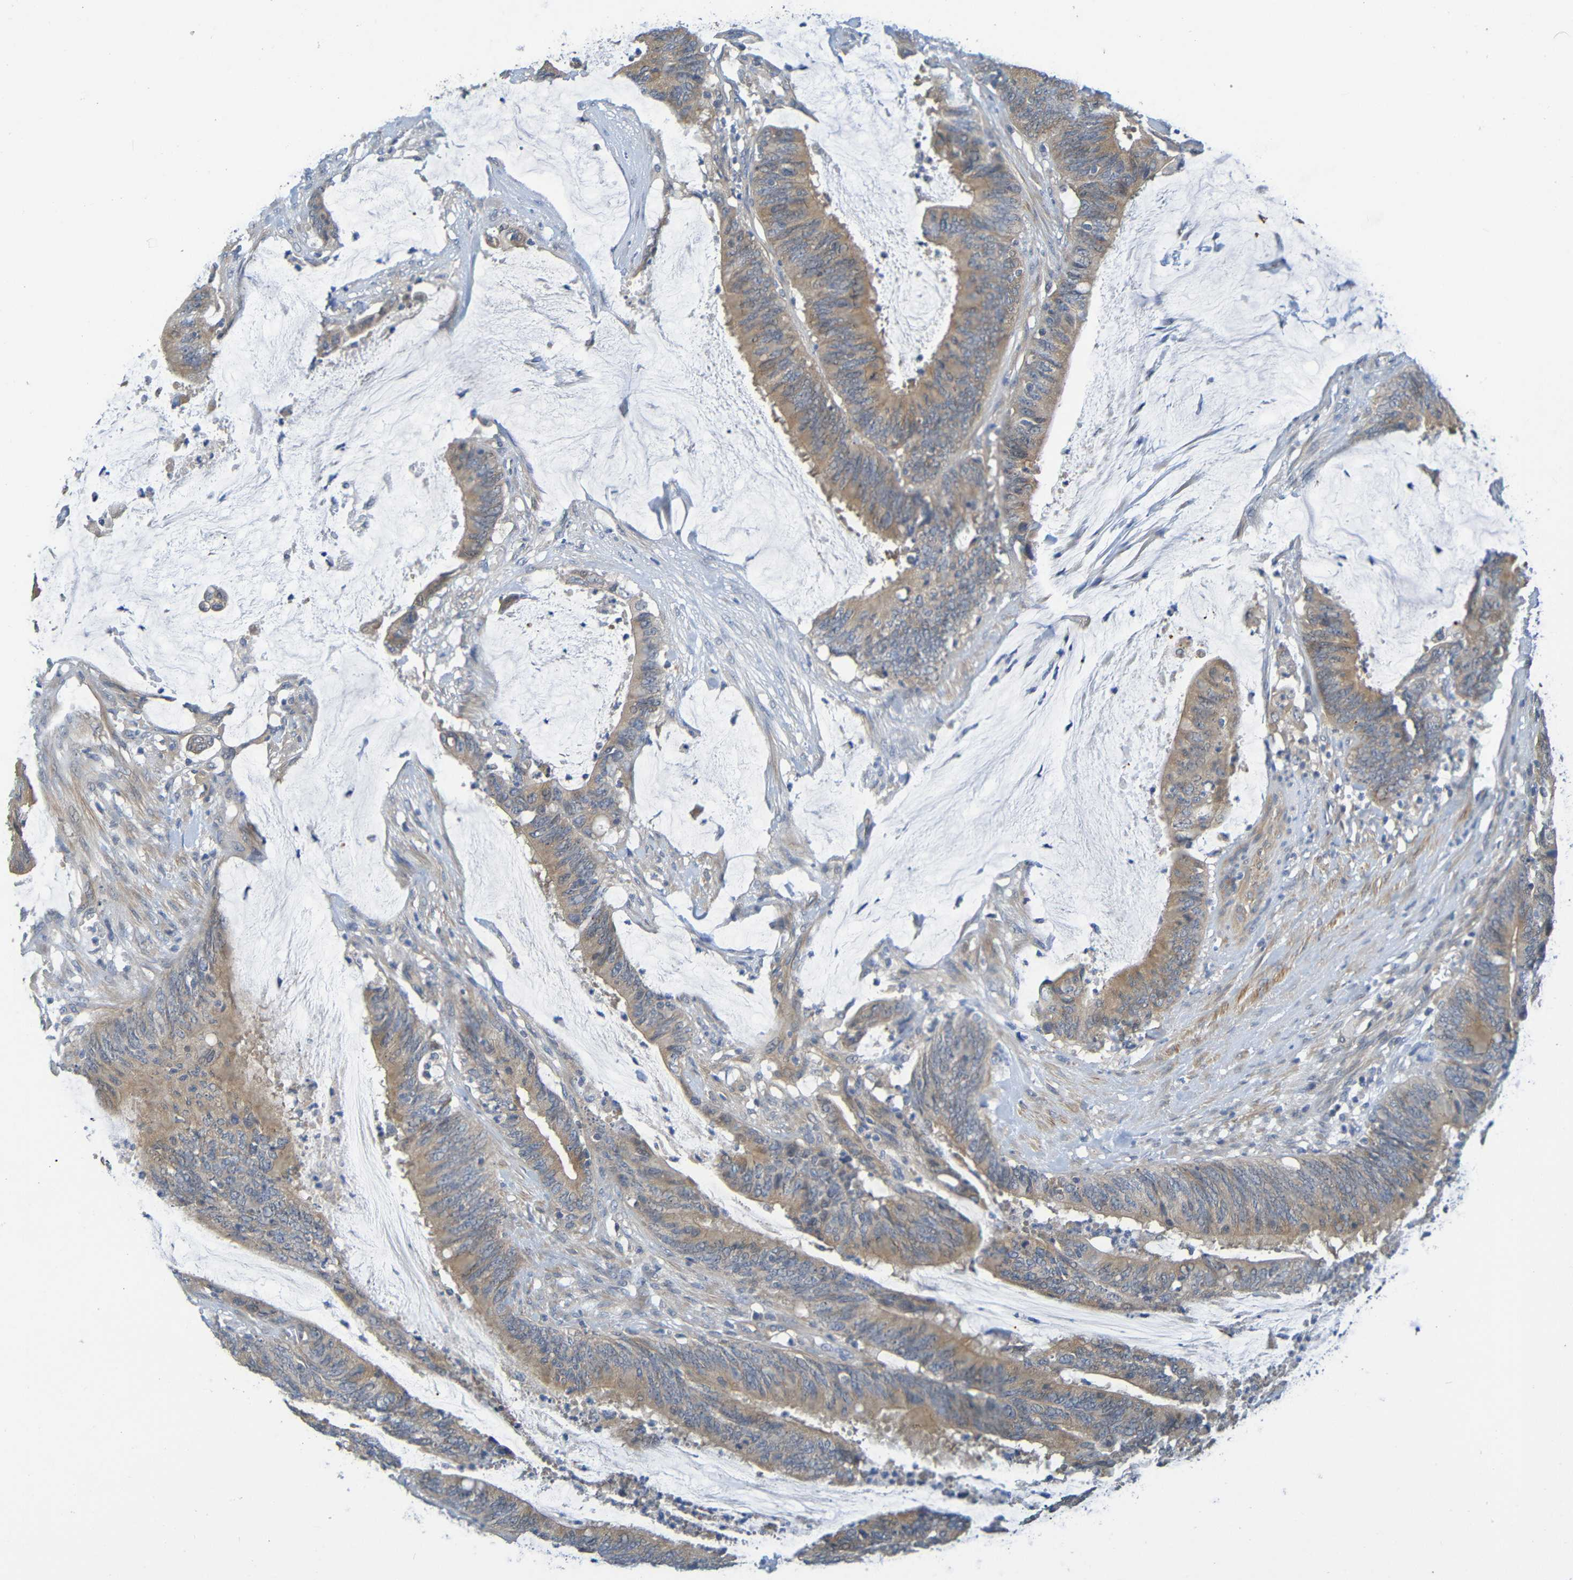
{"staining": {"intensity": "moderate", "quantity": ">75%", "location": "cytoplasmic/membranous"}, "tissue": "colorectal cancer", "cell_type": "Tumor cells", "image_type": "cancer", "snomed": [{"axis": "morphology", "description": "Adenocarcinoma, NOS"}, {"axis": "topography", "description": "Rectum"}], "caption": "Tumor cells show medium levels of moderate cytoplasmic/membranous staining in about >75% of cells in human colorectal cancer.", "gene": "CYP4F2", "patient": {"sex": "female", "age": 66}}